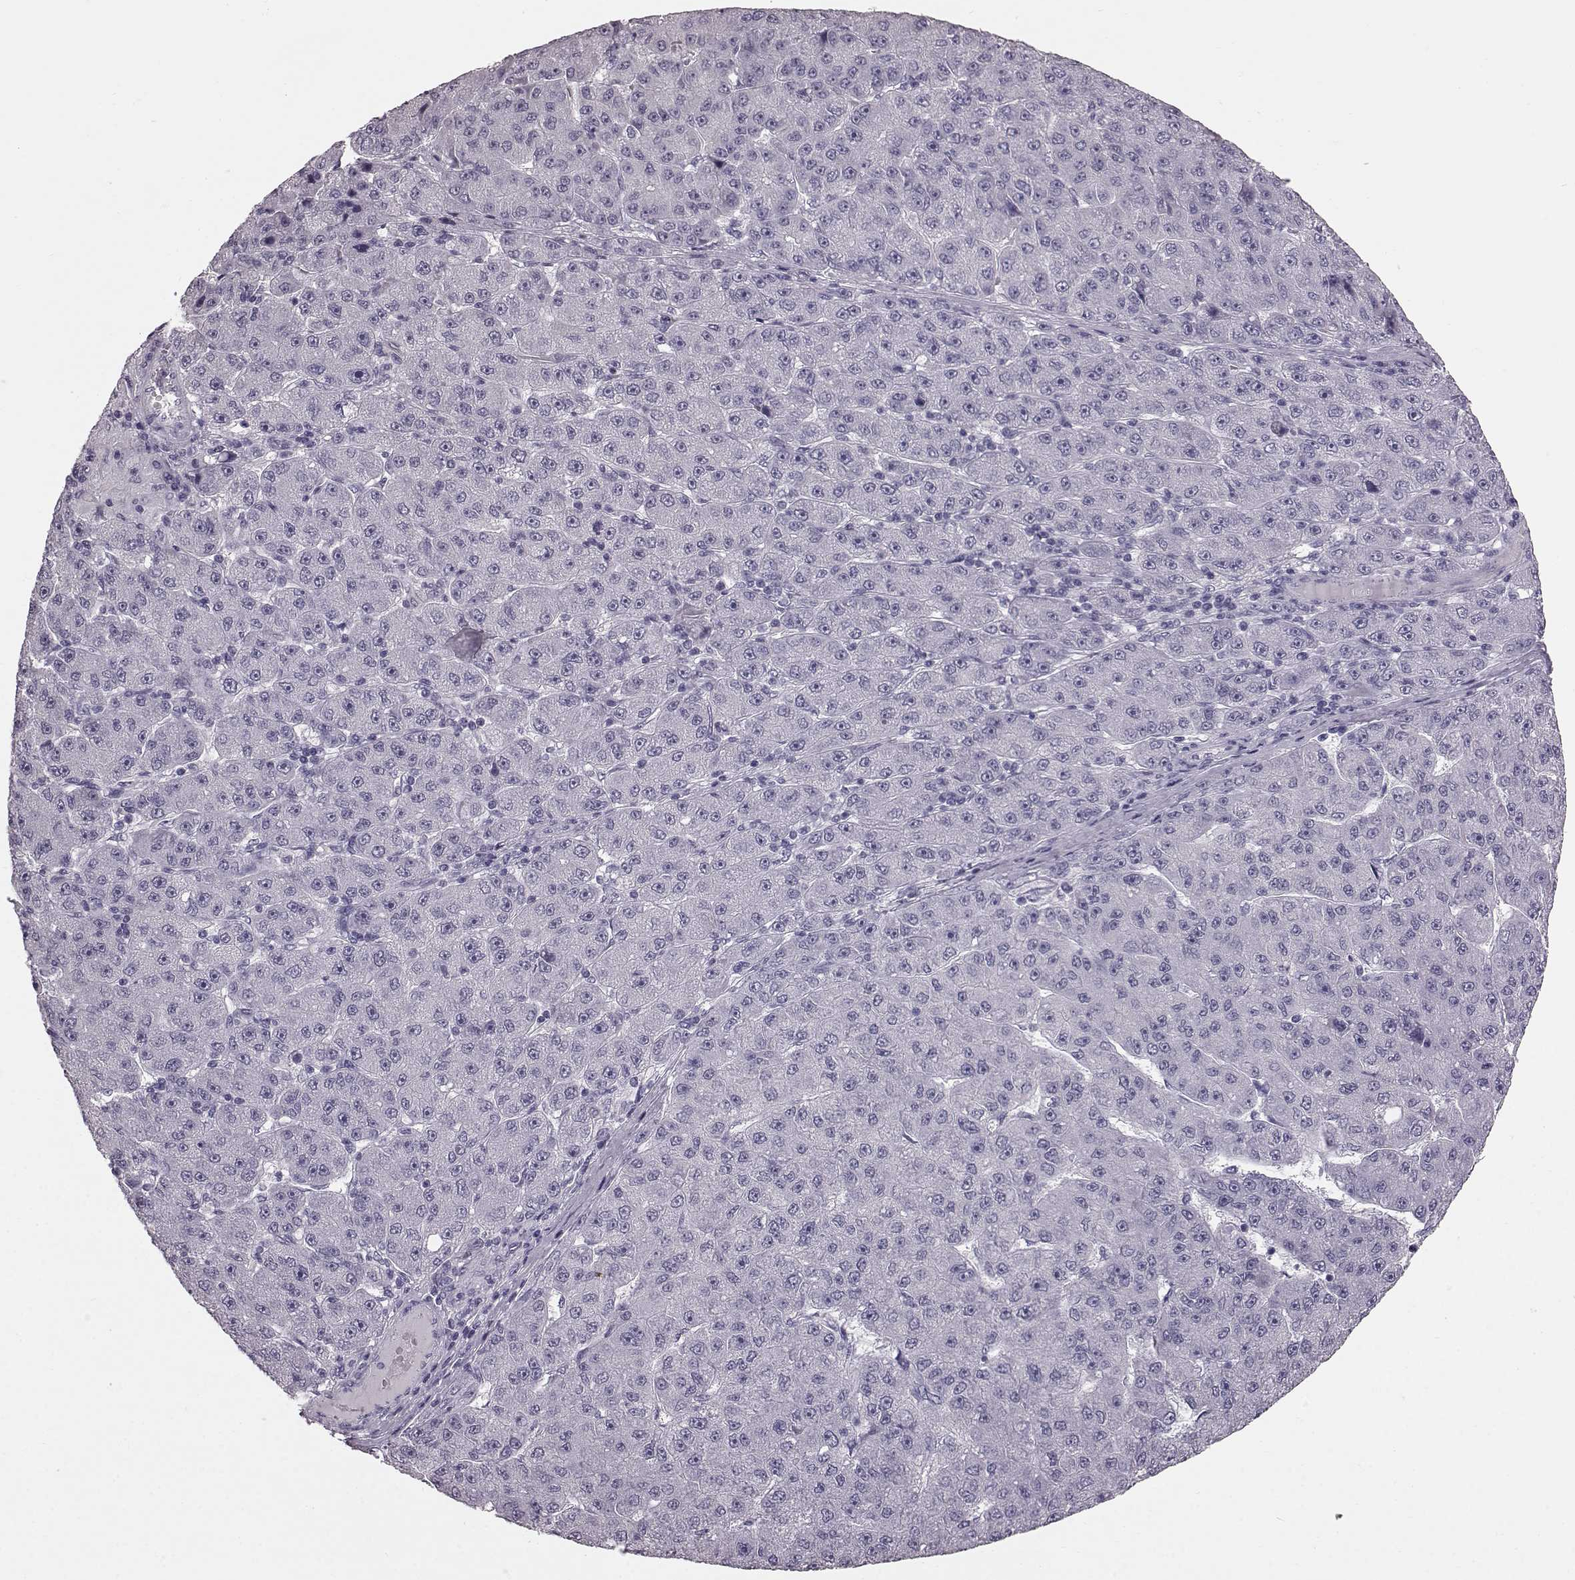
{"staining": {"intensity": "negative", "quantity": "none", "location": "none"}, "tissue": "liver cancer", "cell_type": "Tumor cells", "image_type": "cancer", "snomed": [{"axis": "morphology", "description": "Carcinoma, Hepatocellular, NOS"}, {"axis": "topography", "description": "Liver"}], "caption": "Liver cancer (hepatocellular carcinoma) stained for a protein using IHC shows no staining tumor cells.", "gene": "TCHHL1", "patient": {"sex": "male", "age": 67}}